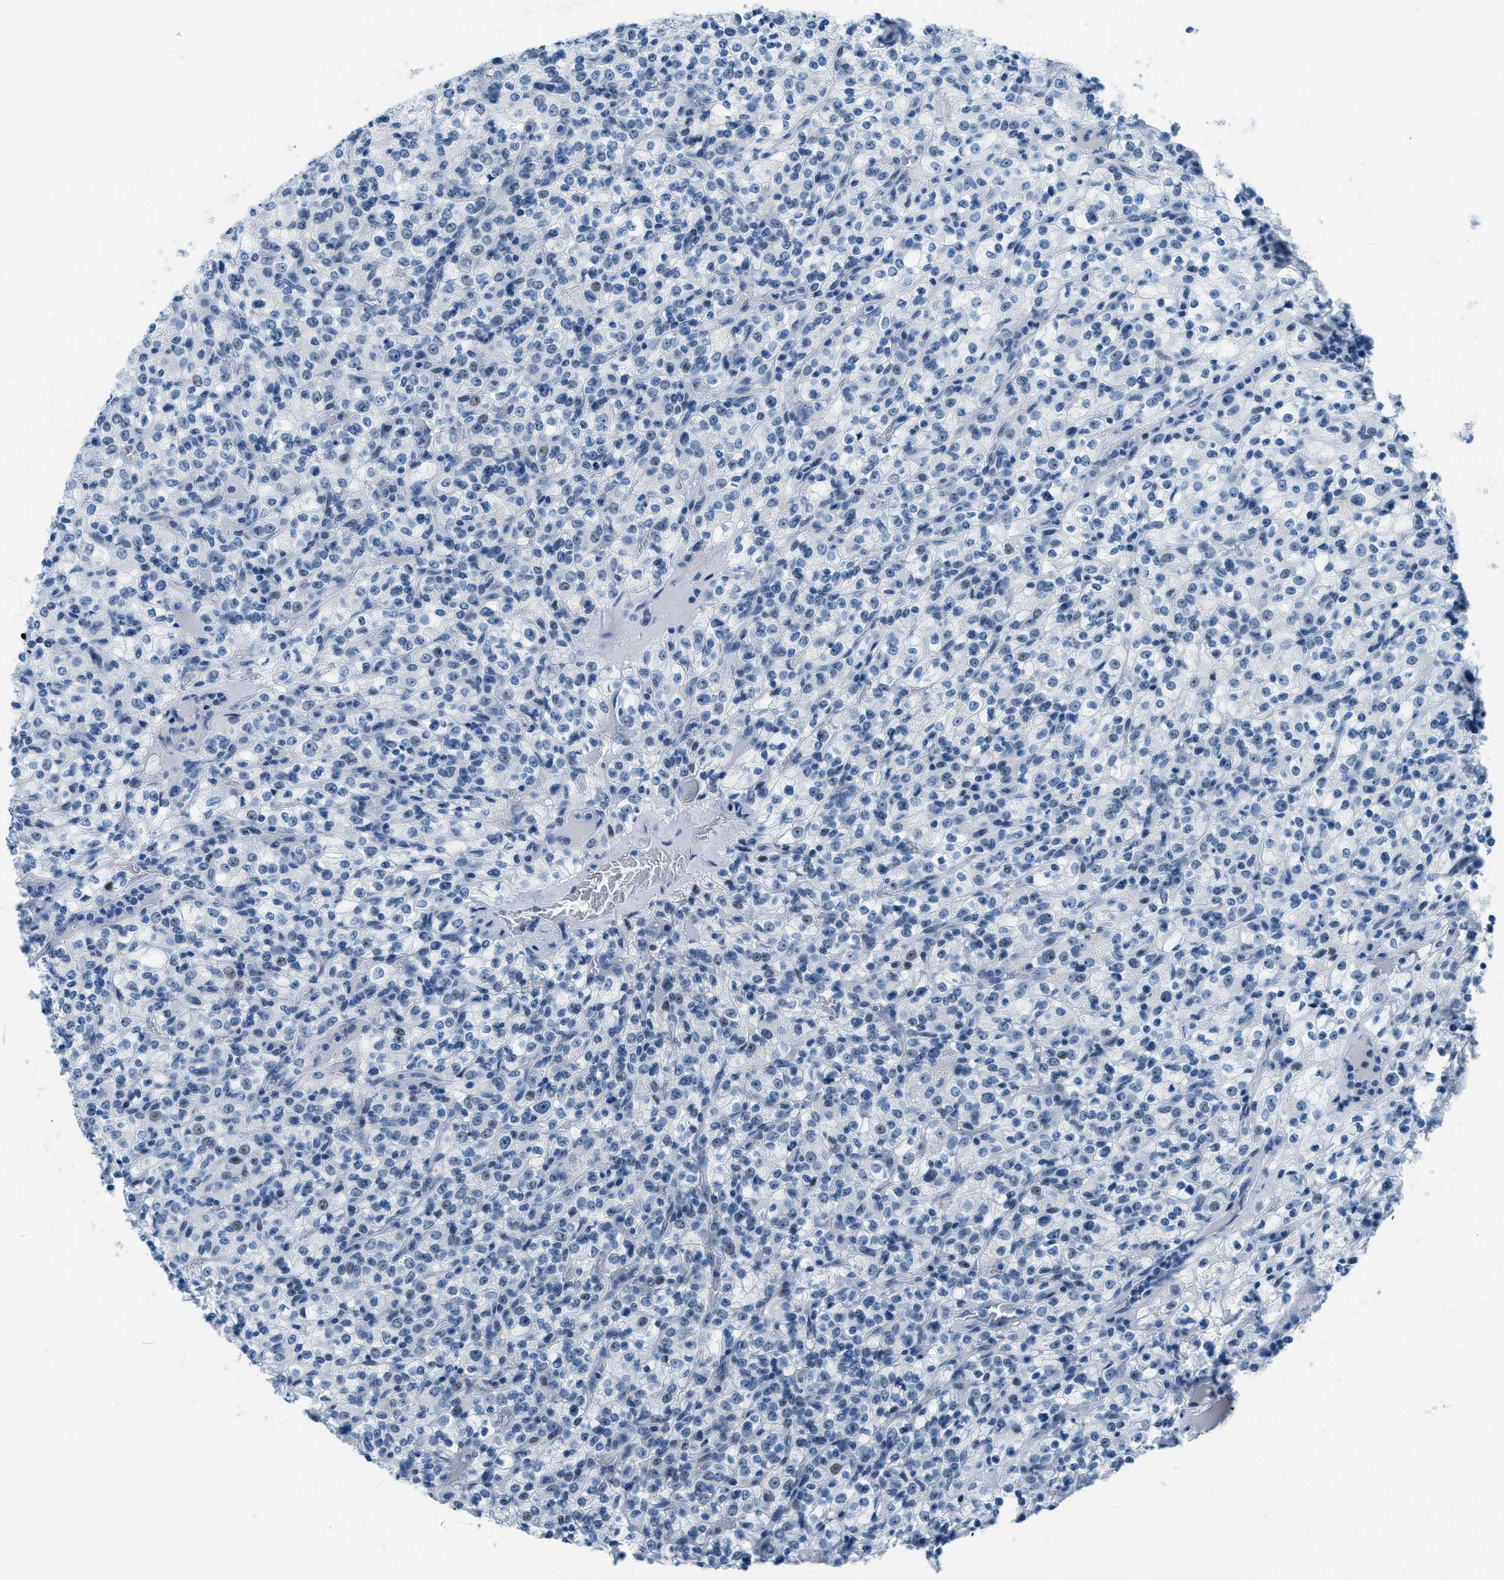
{"staining": {"intensity": "negative", "quantity": "none", "location": "none"}, "tissue": "renal cancer", "cell_type": "Tumor cells", "image_type": "cancer", "snomed": [{"axis": "morphology", "description": "Normal tissue, NOS"}, {"axis": "morphology", "description": "Adenocarcinoma, NOS"}, {"axis": "topography", "description": "Kidney"}], "caption": "An immunohistochemistry (IHC) photomicrograph of renal adenocarcinoma is shown. There is no staining in tumor cells of renal adenocarcinoma. (DAB (3,3'-diaminobenzidine) IHC with hematoxylin counter stain).", "gene": "PLA2G2A", "patient": {"sex": "female", "age": 72}}